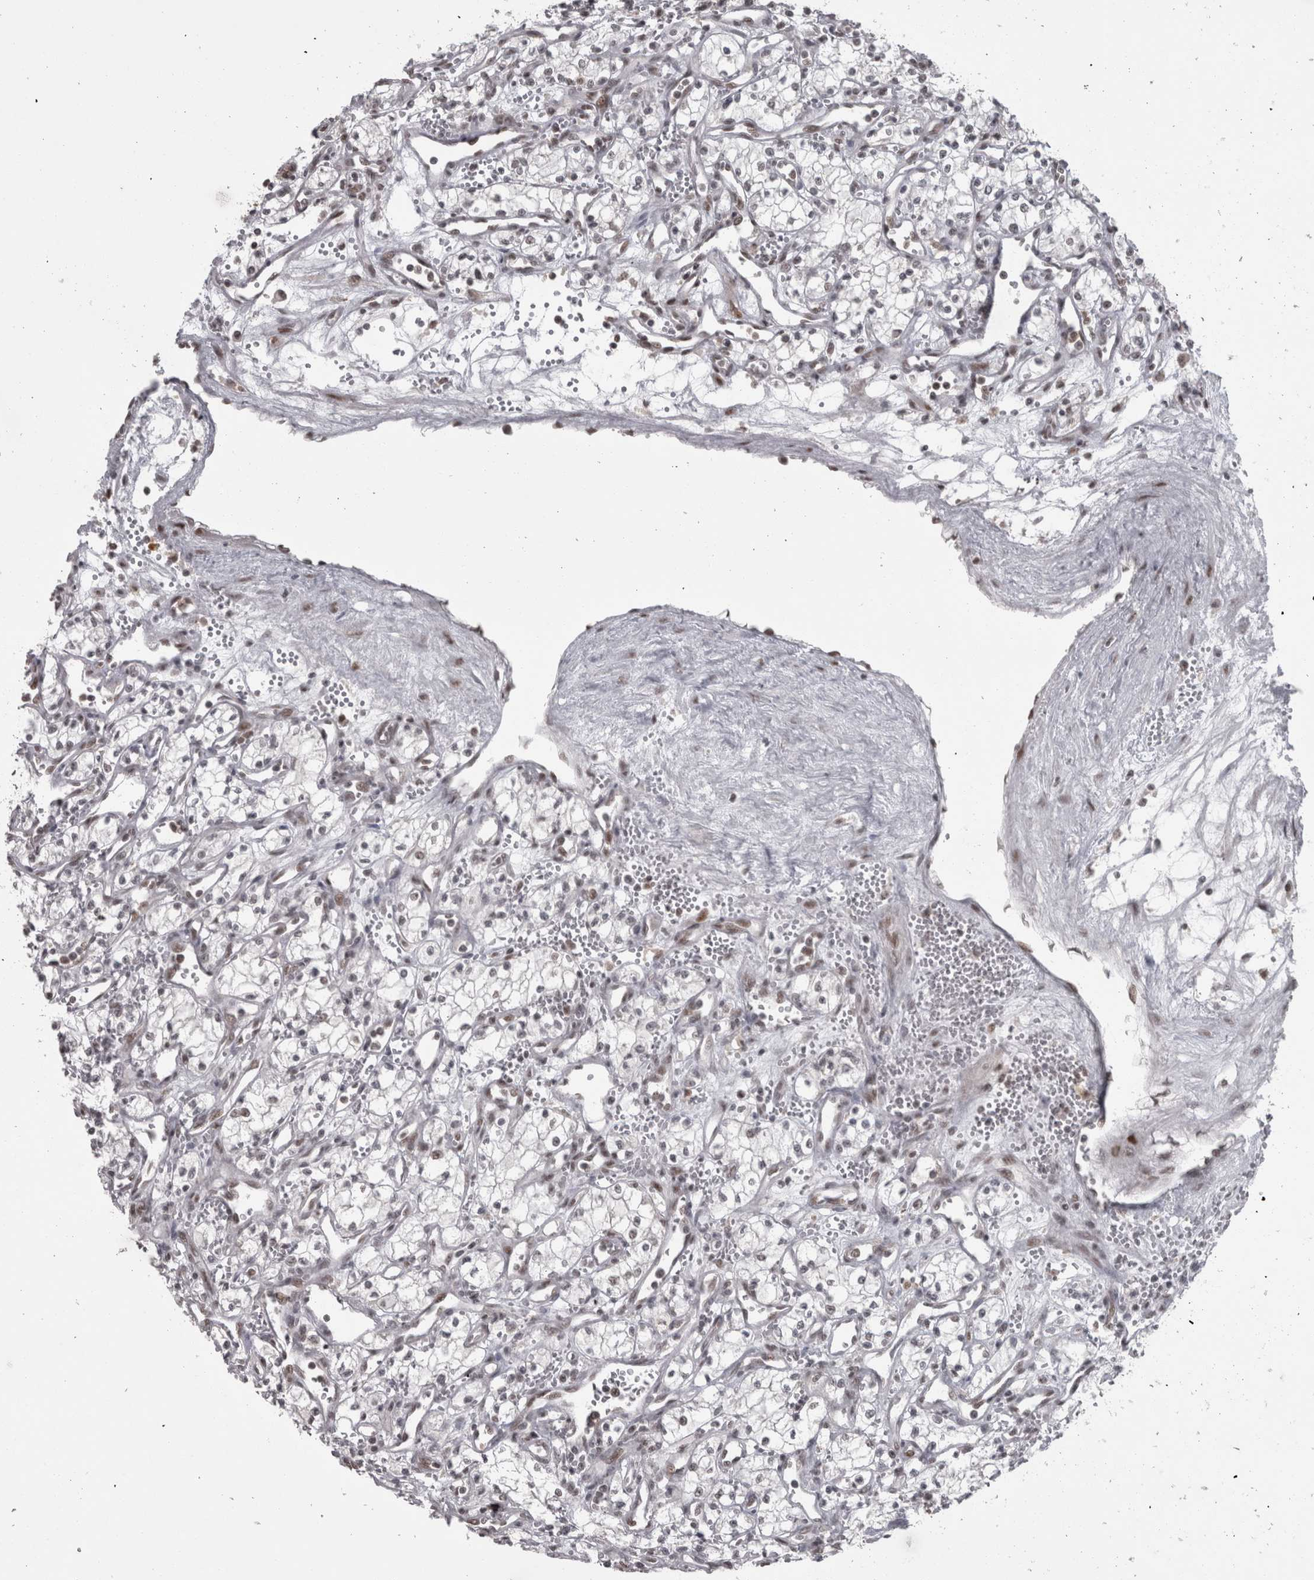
{"staining": {"intensity": "weak", "quantity": "<25%", "location": "nuclear"}, "tissue": "renal cancer", "cell_type": "Tumor cells", "image_type": "cancer", "snomed": [{"axis": "morphology", "description": "Adenocarcinoma, NOS"}, {"axis": "topography", "description": "Kidney"}], "caption": "High magnification brightfield microscopy of renal cancer (adenocarcinoma) stained with DAB (3,3'-diaminobenzidine) (brown) and counterstained with hematoxylin (blue): tumor cells show no significant positivity.", "gene": "MICU3", "patient": {"sex": "male", "age": 59}}